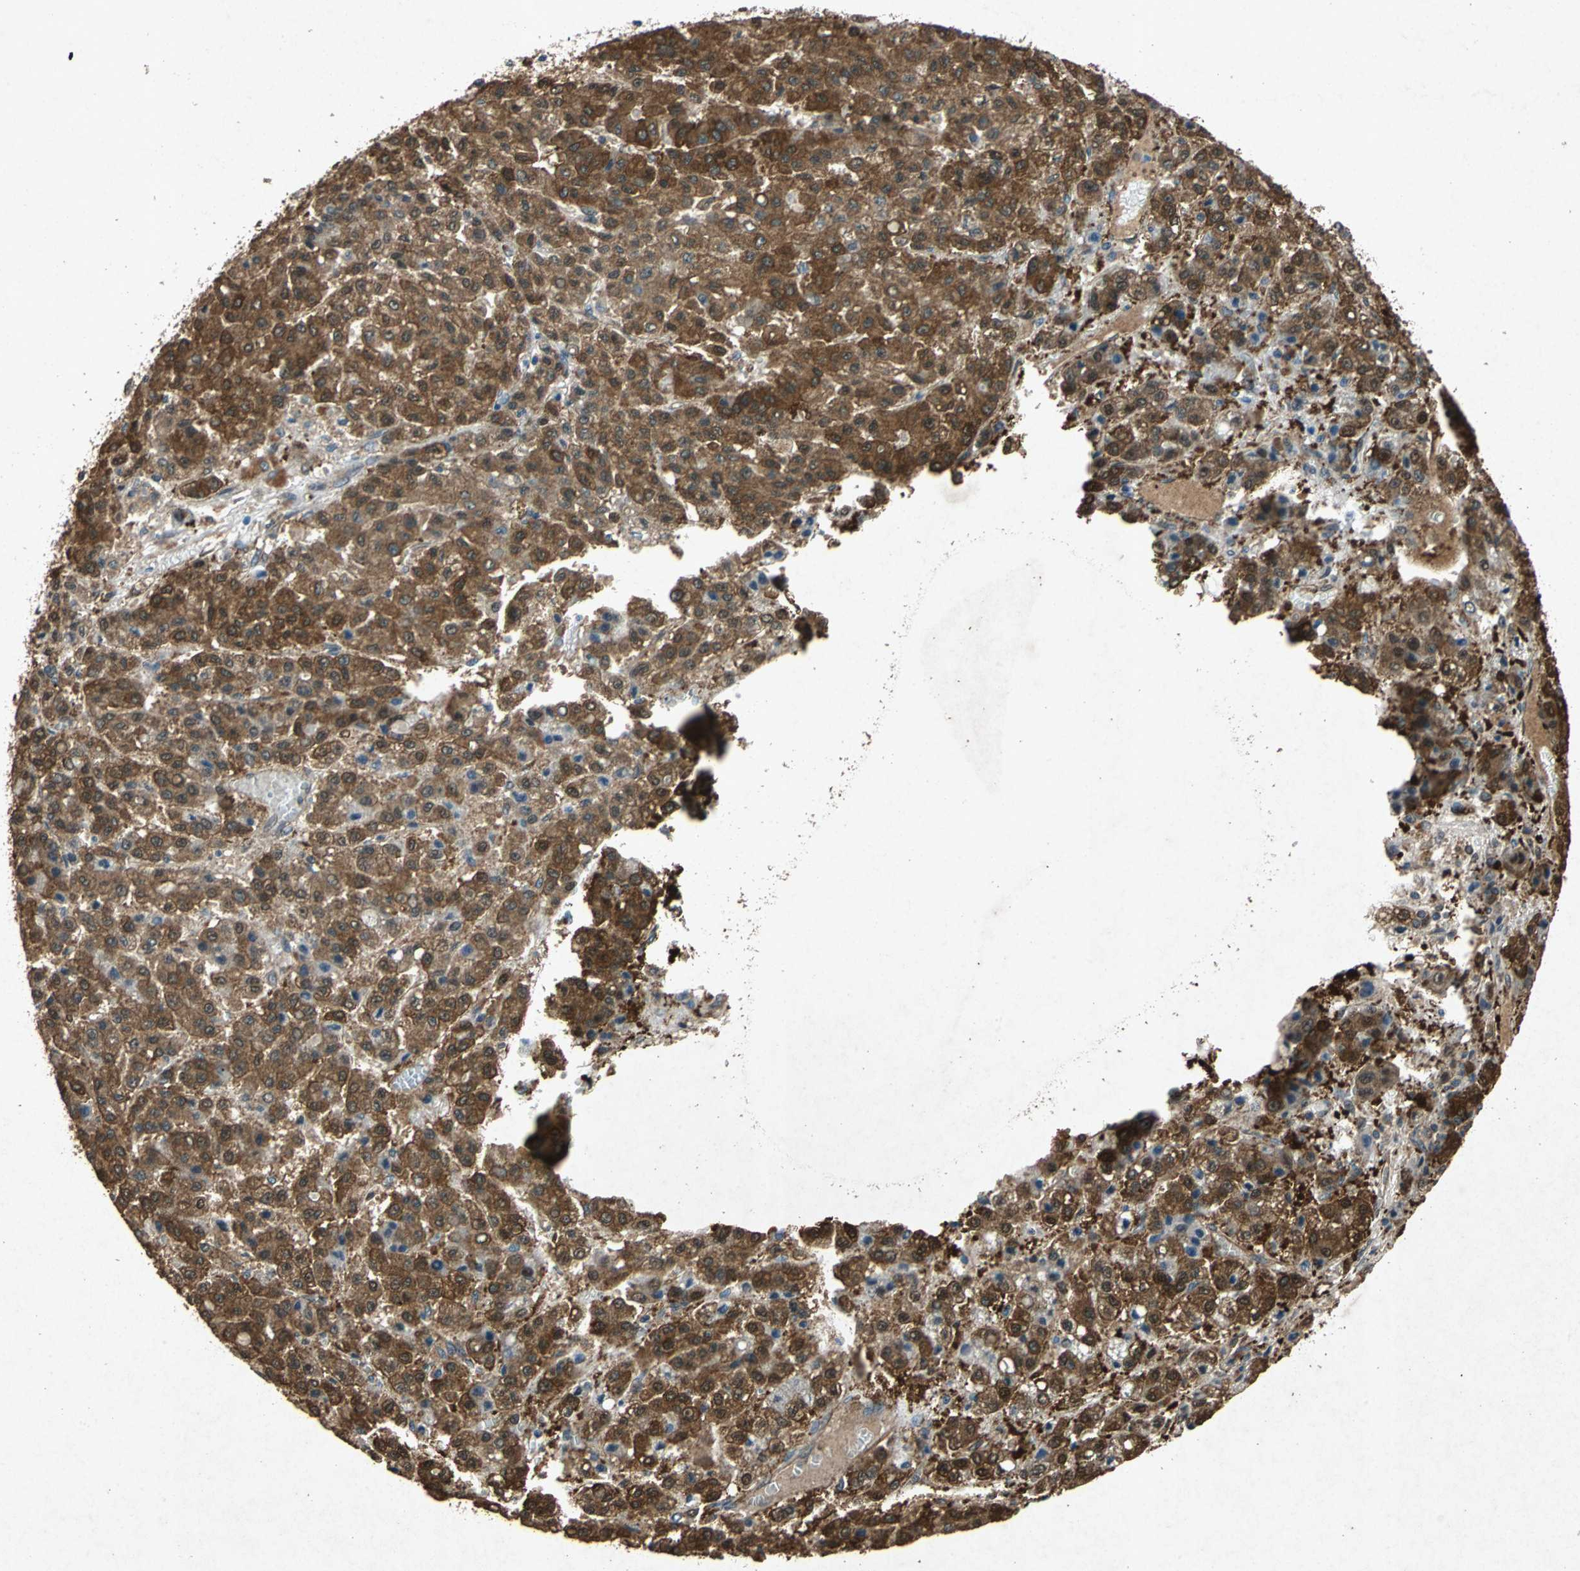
{"staining": {"intensity": "moderate", "quantity": ">75%", "location": "cytoplasmic/membranous"}, "tissue": "liver cancer", "cell_type": "Tumor cells", "image_type": "cancer", "snomed": [{"axis": "morphology", "description": "Carcinoma, Hepatocellular, NOS"}, {"axis": "topography", "description": "Liver"}], "caption": "Immunohistochemistry (IHC) of human liver cancer reveals medium levels of moderate cytoplasmic/membranous staining in about >75% of tumor cells.", "gene": "HSP90AB1", "patient": {"sex": "male", "age": 70}}